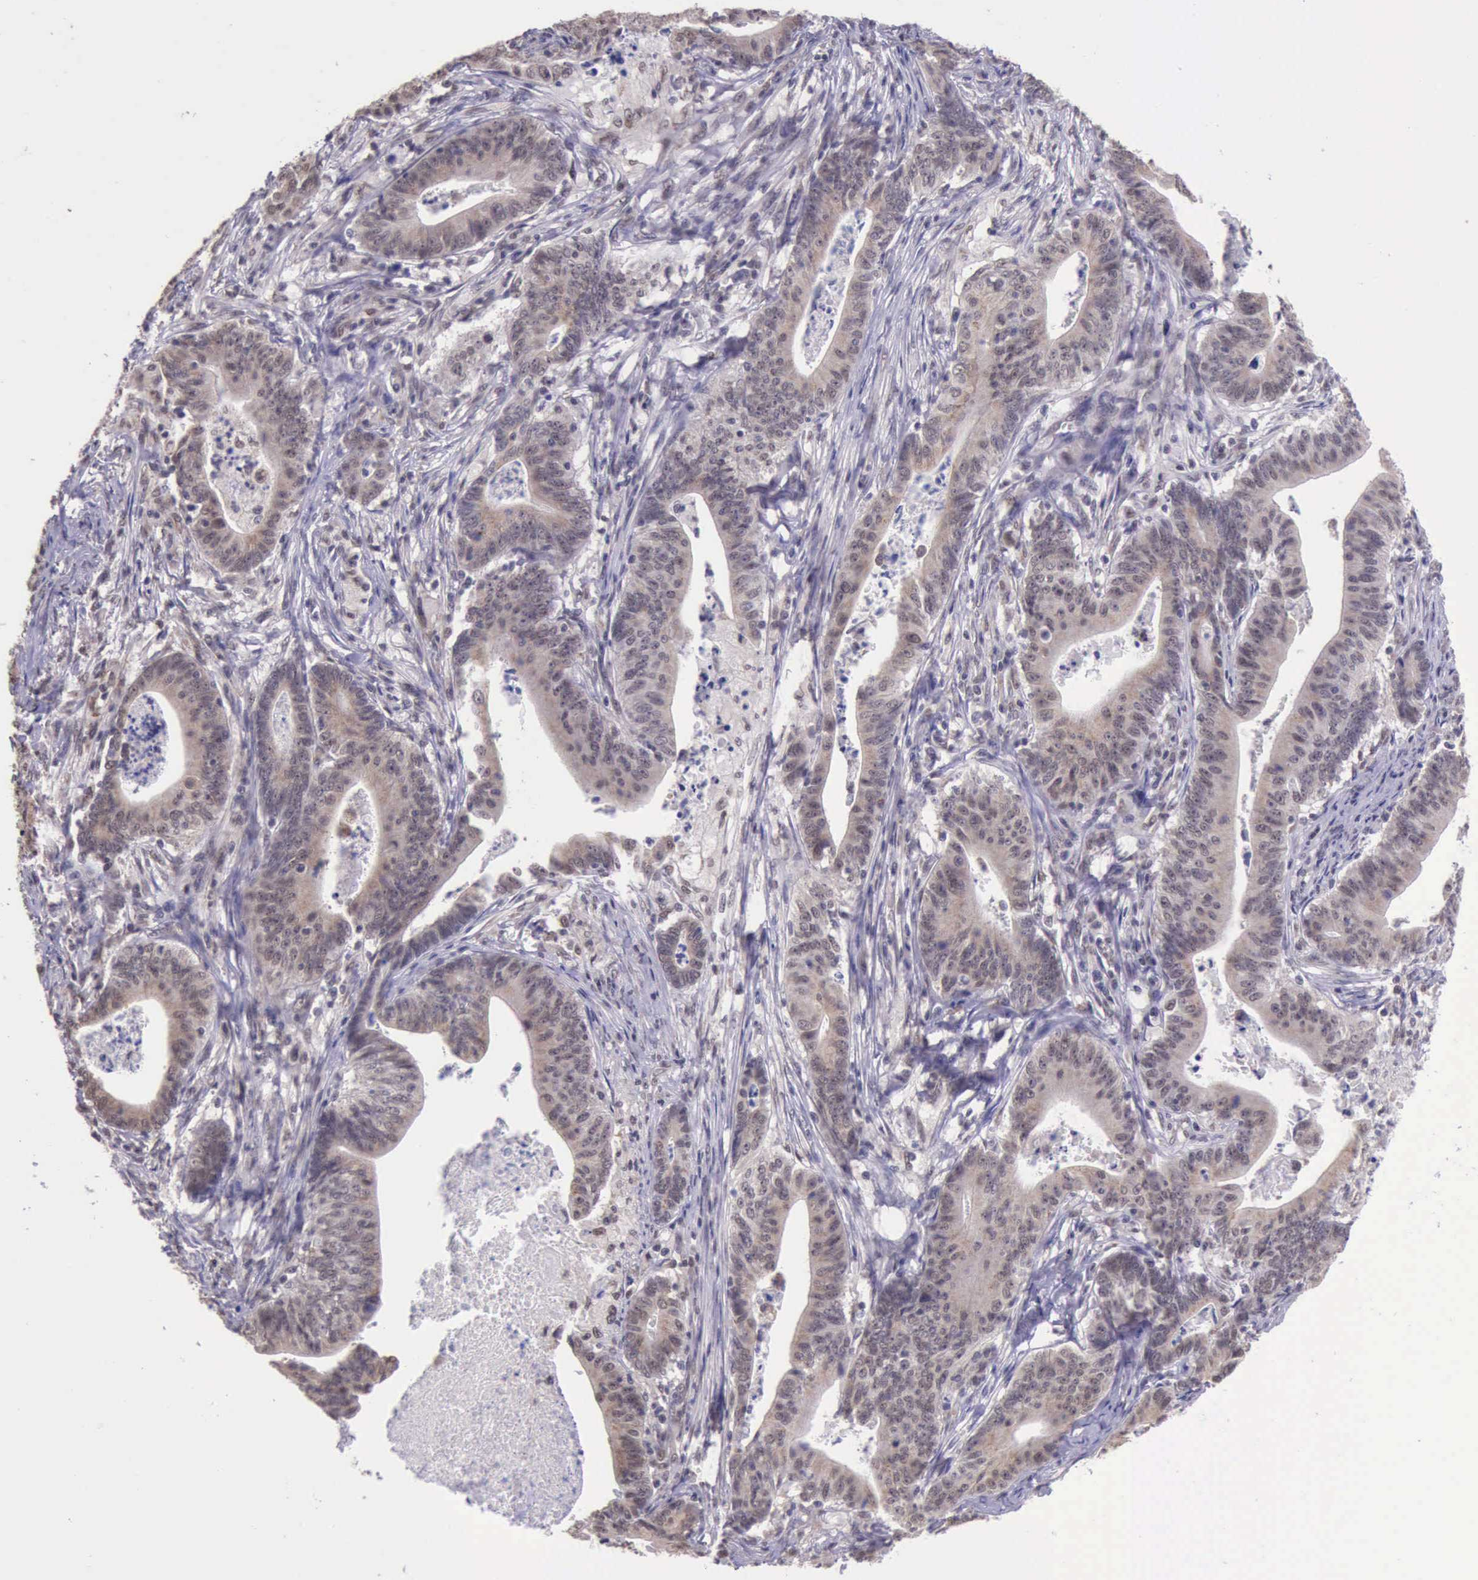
{"staining": {"intensity": "moderate", "quantity": ">75%", "location": "nuclear"}, "tissue": "stomach cancer", "cell_type": "Tumor cells", "image_type": "cancer", "snomed": [{"axis": "morphology", "description": "Adenocarcinoma, NOS"}, {"axis": "topography", "description": "Stomach, lower"}], "caption": "This is a micrograph of immunohistochemistry (IHC) staining of adenocarcinoma (stomach), which shows moderate positivity in the nuclear of tumor cells.", "gene": "PRPF39", "patient": {"sex": "female", "age": 86}}